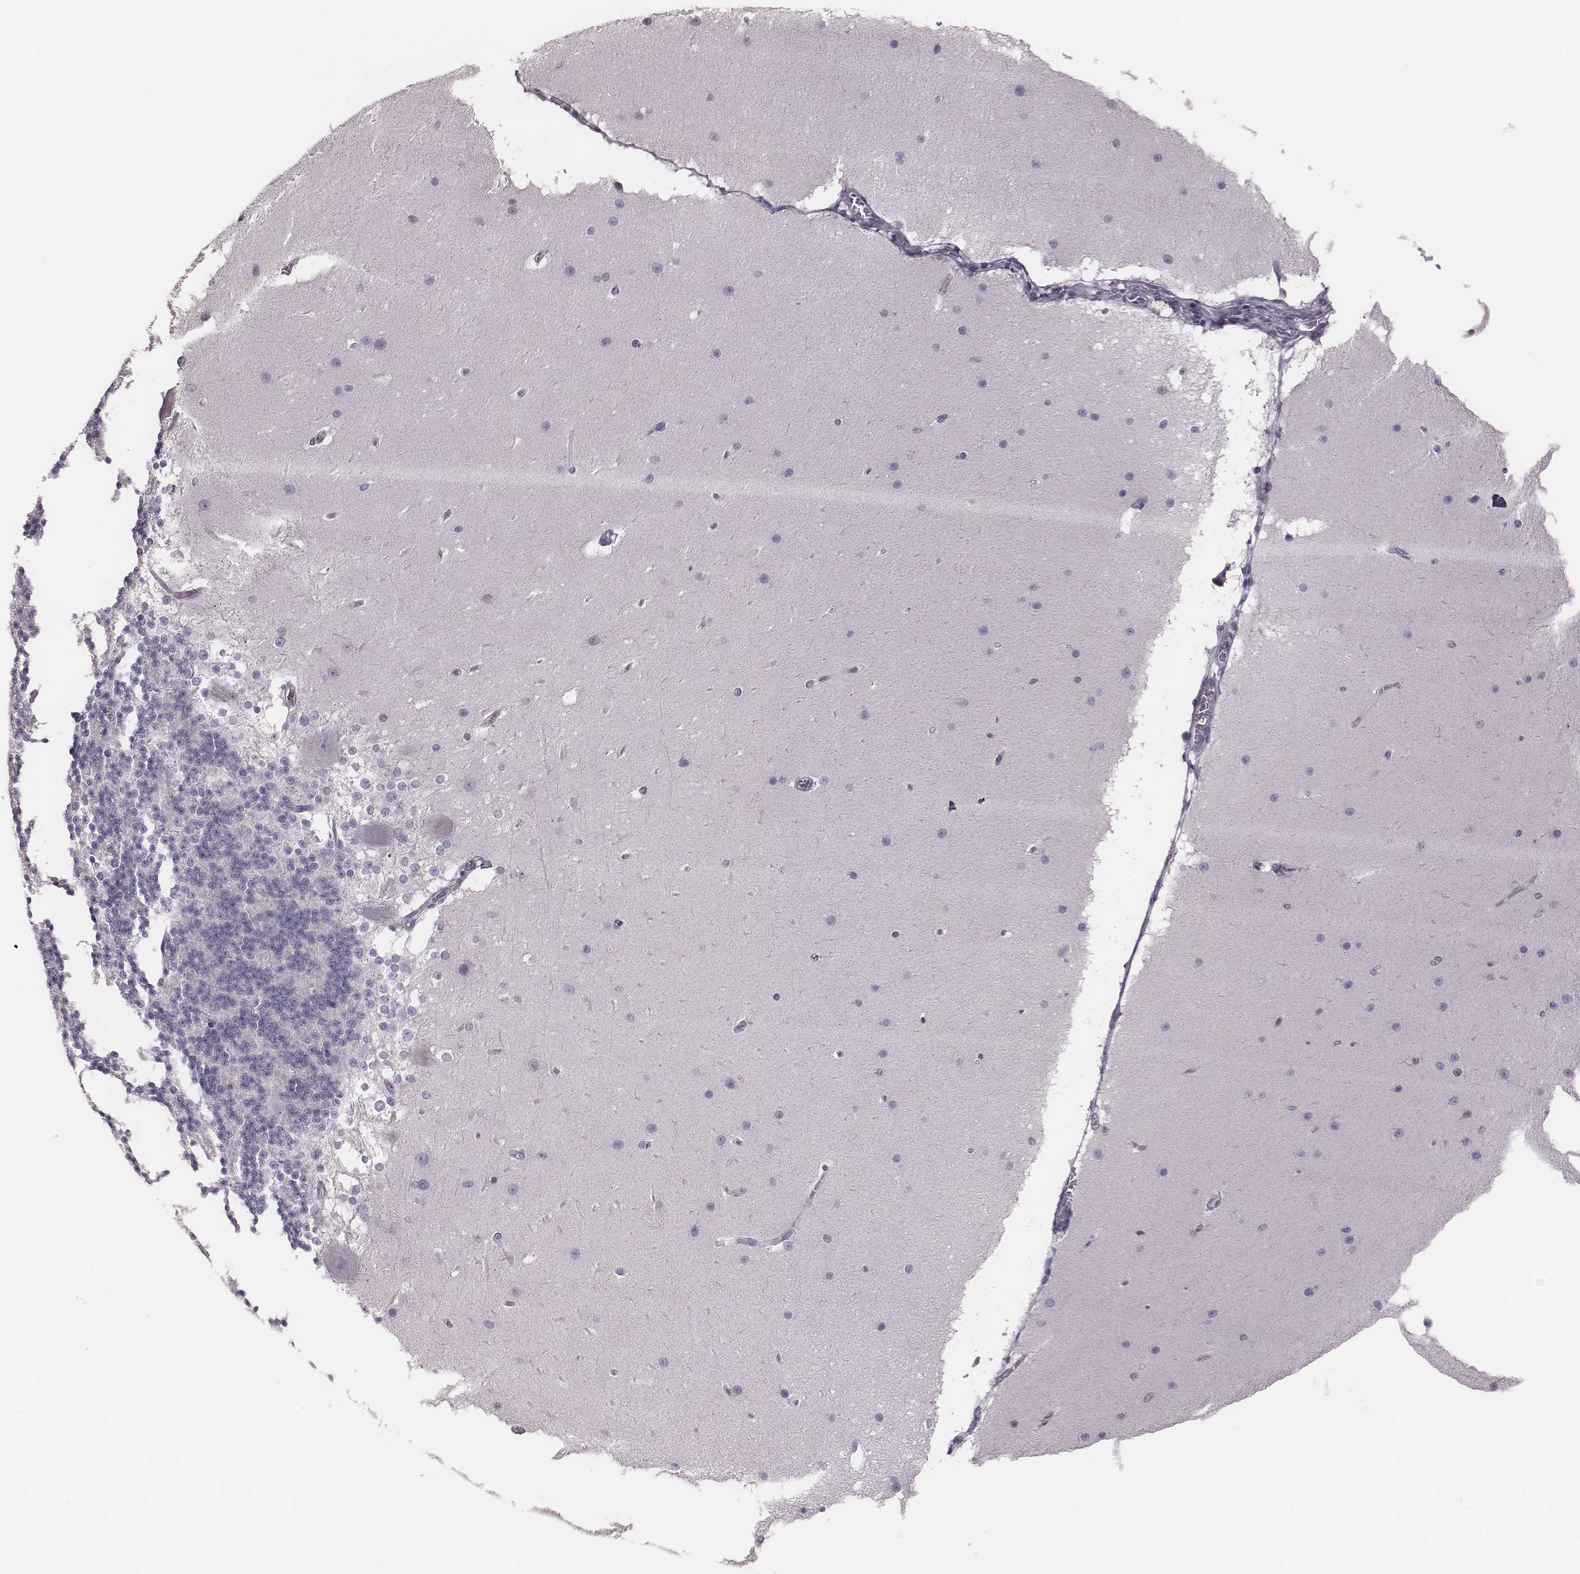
{"staining": {"intensity": "negative", "quantity": "none", "location": "none"}, "tissue": "cerebellum", "cell_type": "Cells in granular layer", "image_type": "normal", "snomed": [{"axis": "morphology", "description": "Normal tissue, NOS"}, {"axis": "topography", "description": "Cerebellum"}], "caption": "IHC photomicrograph of benign cerebellum: cerebellum stained with DAB exhibits no significant protein expression in cells in granular layer.", "gene": "ADGRF4", "patient": {"sex": "female", "age": 19}}